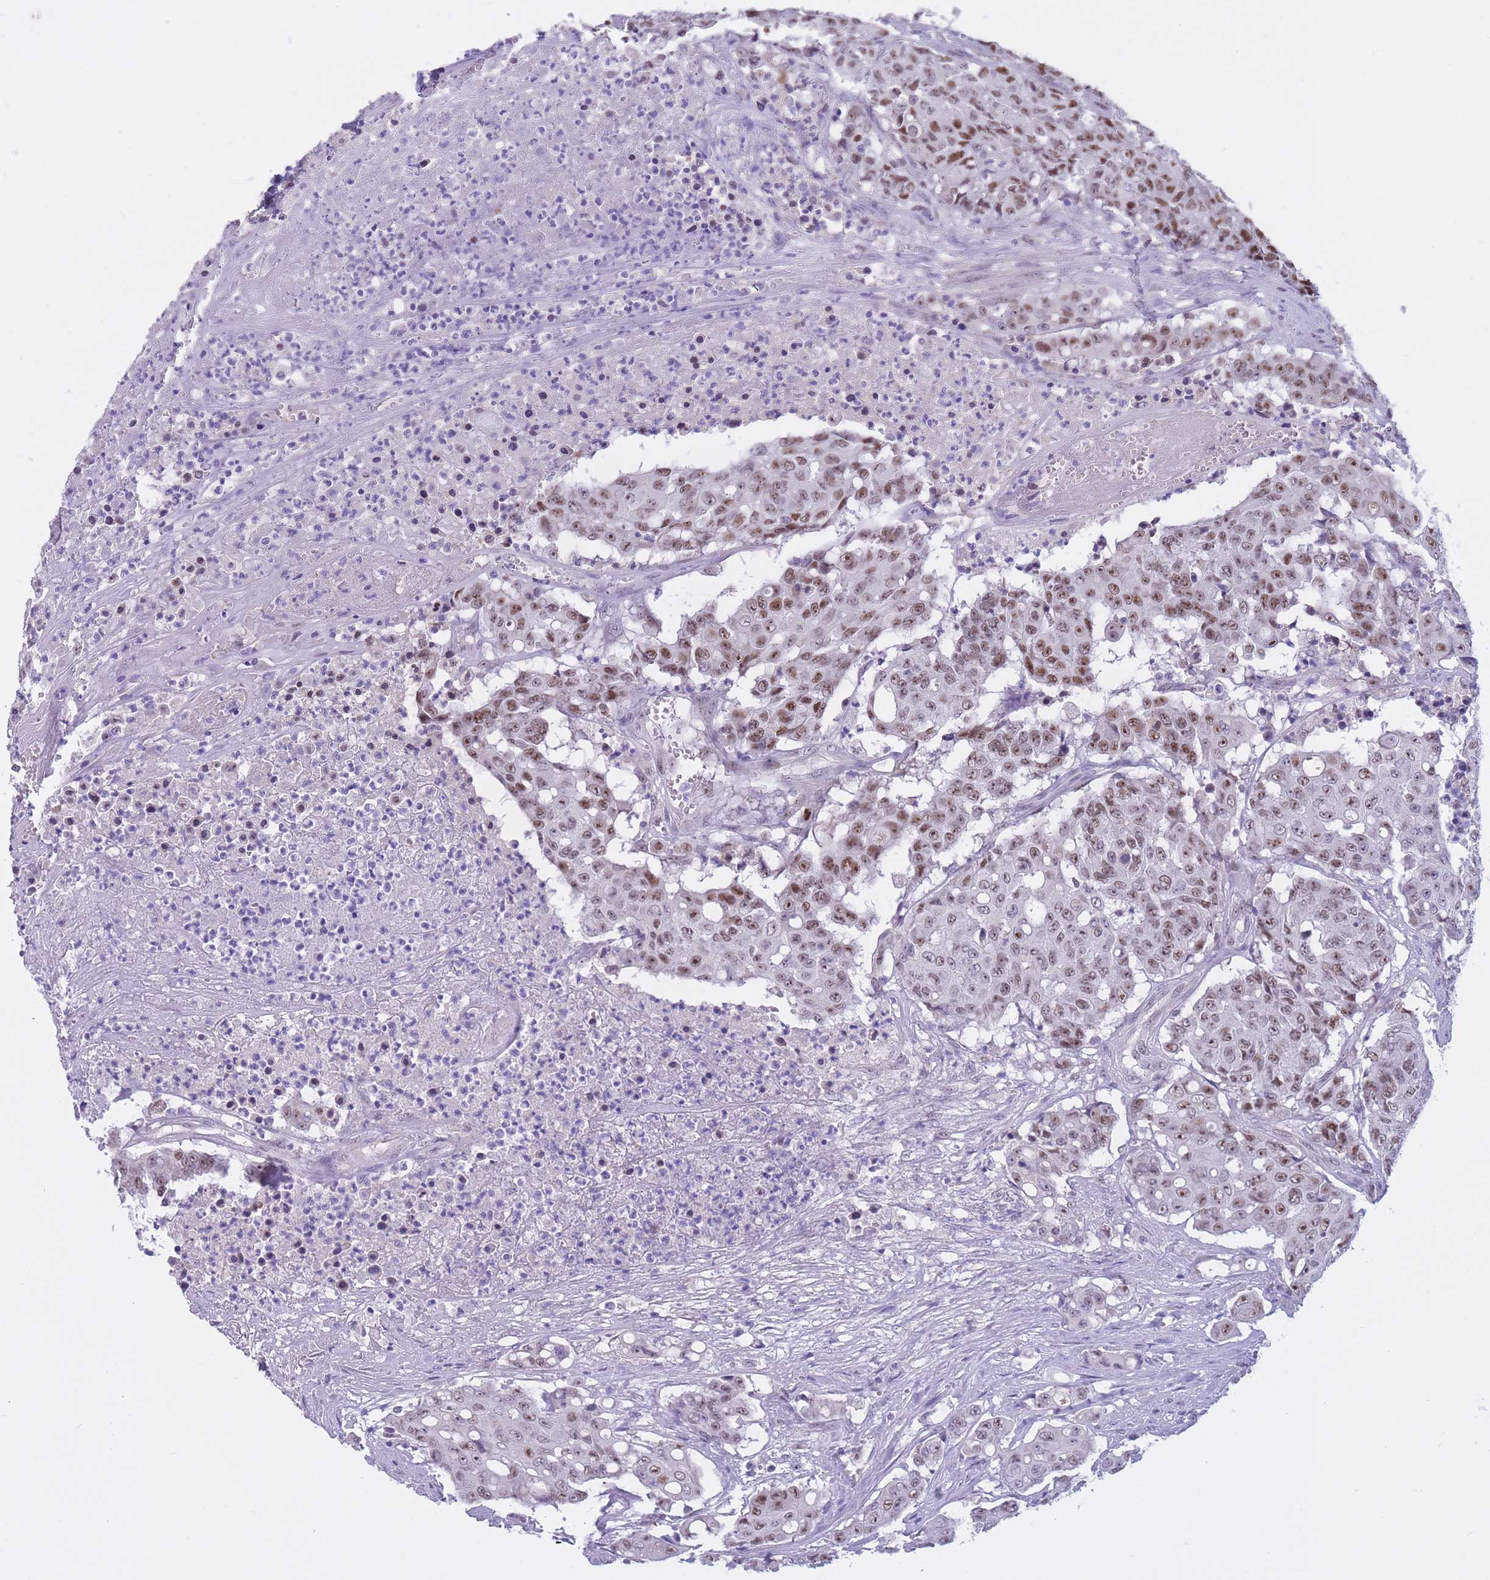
{"staining": {"intensity": "moderate", "quantity": ">75%", "location": "nuclear"}, "tissue": "colorectal cancer", "cell_type": "Tumor cells", "image_type": "cancer", "snomed": [{"axis": "morphology", "description": "Adenocarcinoma, NOS"}, {"axis": "topography", "description": "Colon"}], "caption": "This is a photomicrograph of immunohistochemistry (IHC) staining of colorectal adenocarcinoma, which shows moderate positivity in the nuclear of tumor cells.", "gene": "BOP1", "patient": {"sex": "male", "age": 51}}